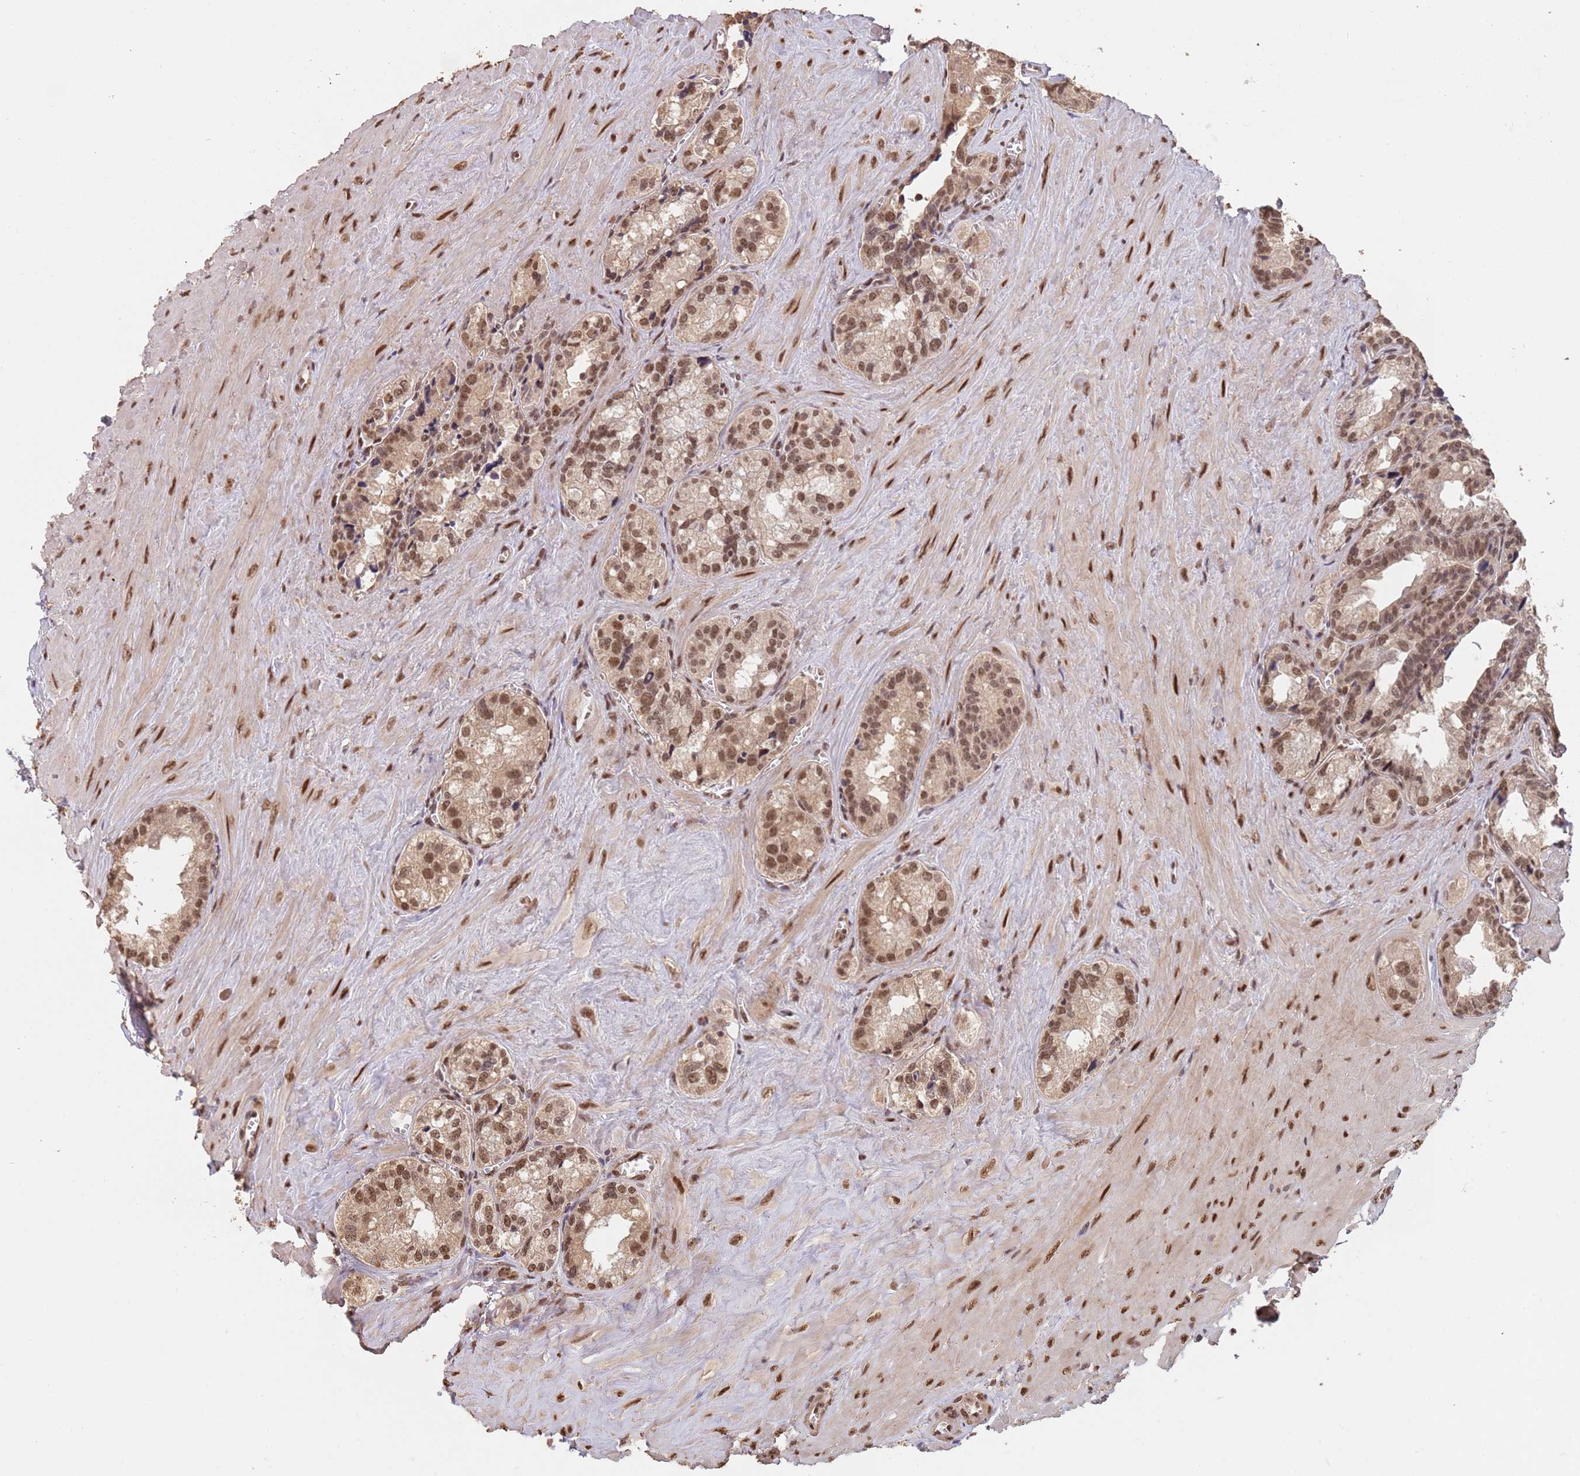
{"staining": {"intensity": "moderate", "quantity": ">75%", "location": "nuclear"}, "tissue": "seminal vesicle", "cell_type": "Glandular cells", "image_type": "normal", "snomed": [{"axis": "morphology", "description": "Normal tissue, NOS"}, {"axis": "topography", "description": "Seminal veicle"}], "caption": "IHC histopathology image of normal seminal vesicle stained for a protein (brown), which displays medium levels of moderate nuclear positivity in approximately >75% of glandular cells.", "gene": "RFXANK", "patient": {"sex": "male", "age": 68}}